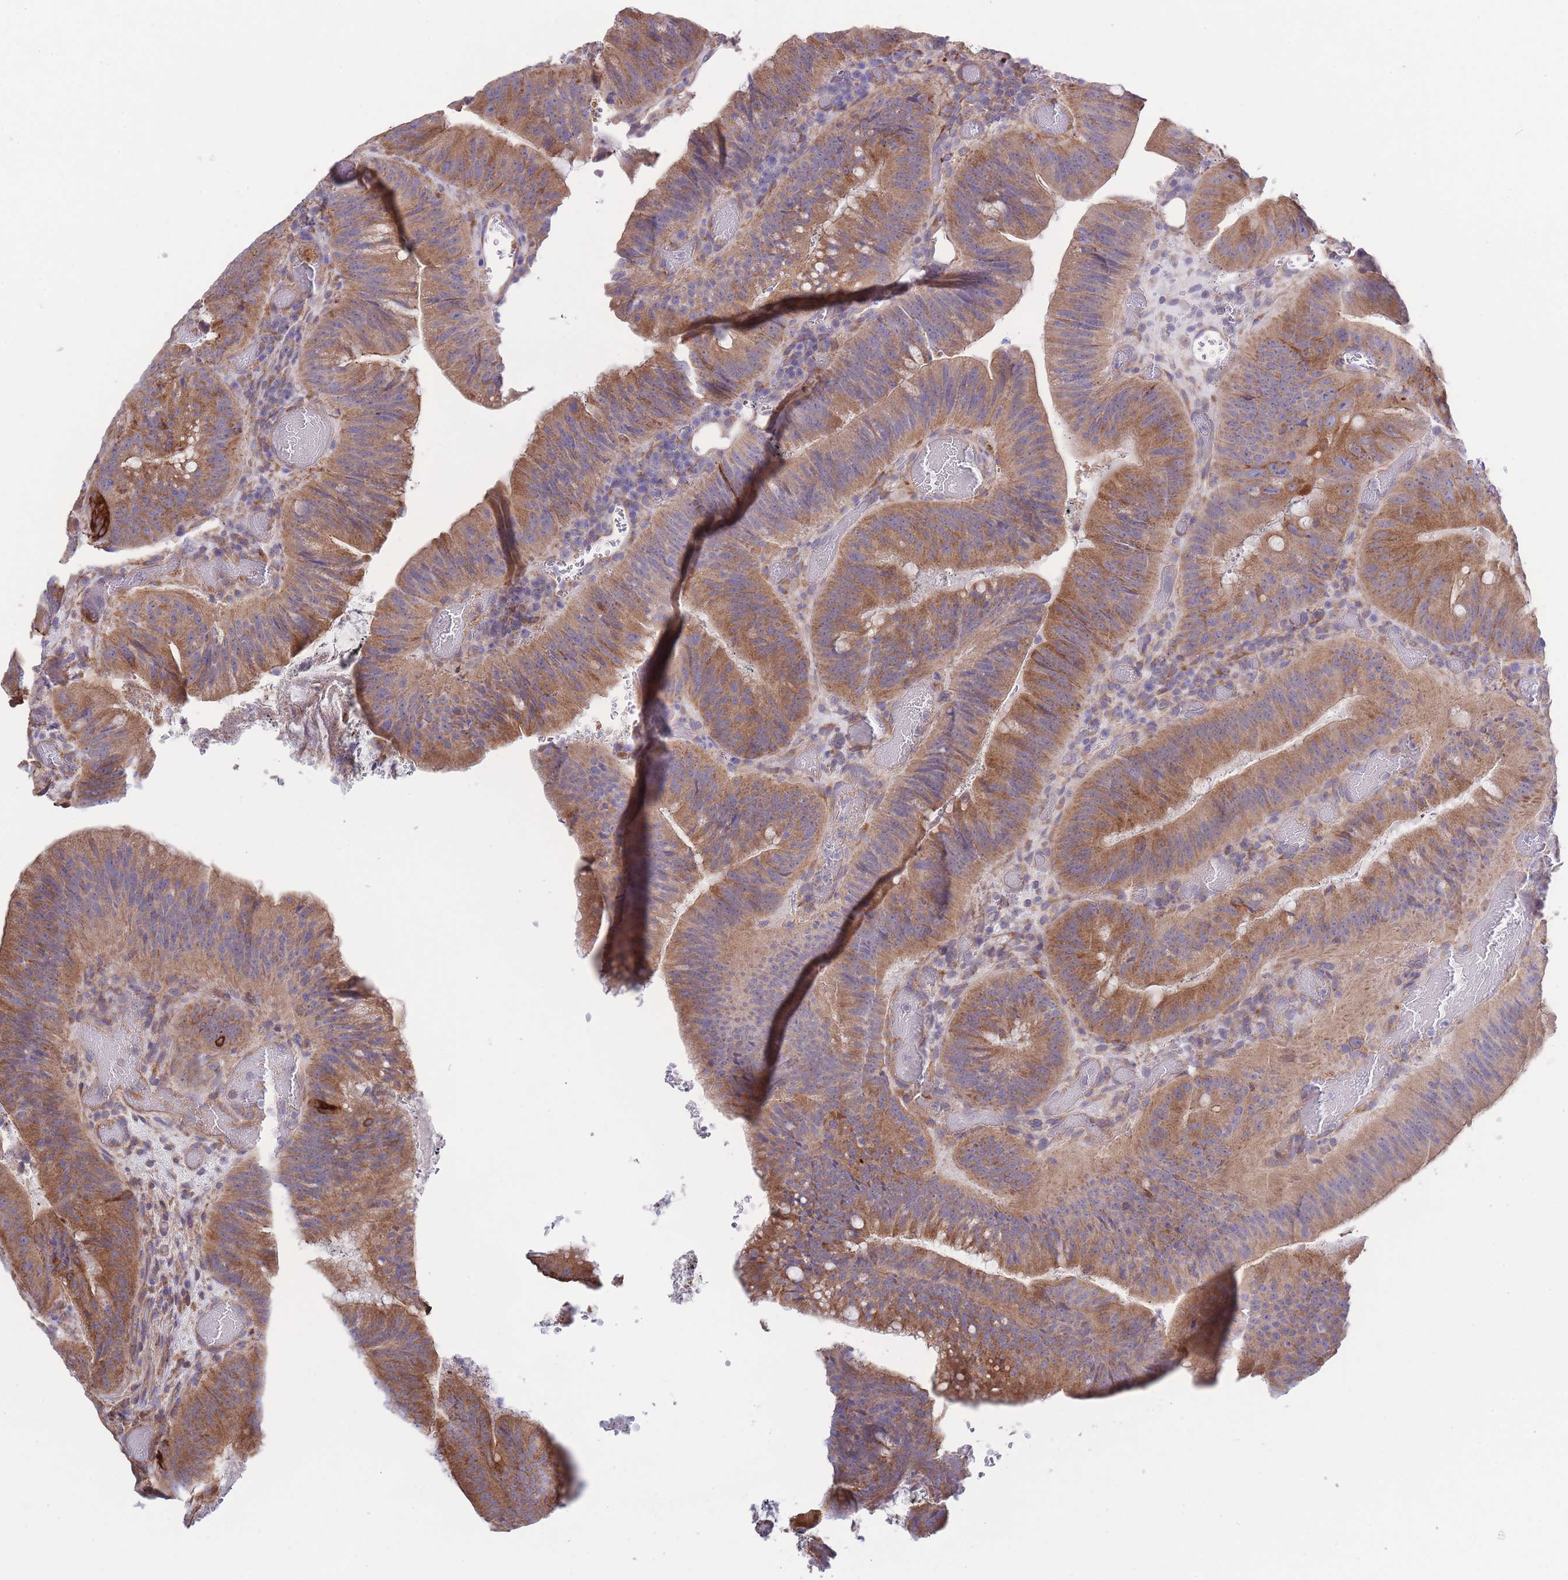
{"staining": {"intensity": "moderate", "quantity": ">75%", "location": "cytoplasmic/membranous"}, "tissue": "colorectal cancer", "cell_type": "Tumor cells", "image_type": "cancer", "snomed": [{"axis": "morphology", "description": "Adenocarcinoma, NOS"}, {"axis": "topography", "description": "Colon"}], "caption": "The histopathology image reveals staining of colorectal adenocarcinoma, revealing moderate cytoplasmic/membranous protein staining (brown color) within tumor cells.", "gene": "LRRN4CL", "patient": {"sex": "female", "age": 43}}